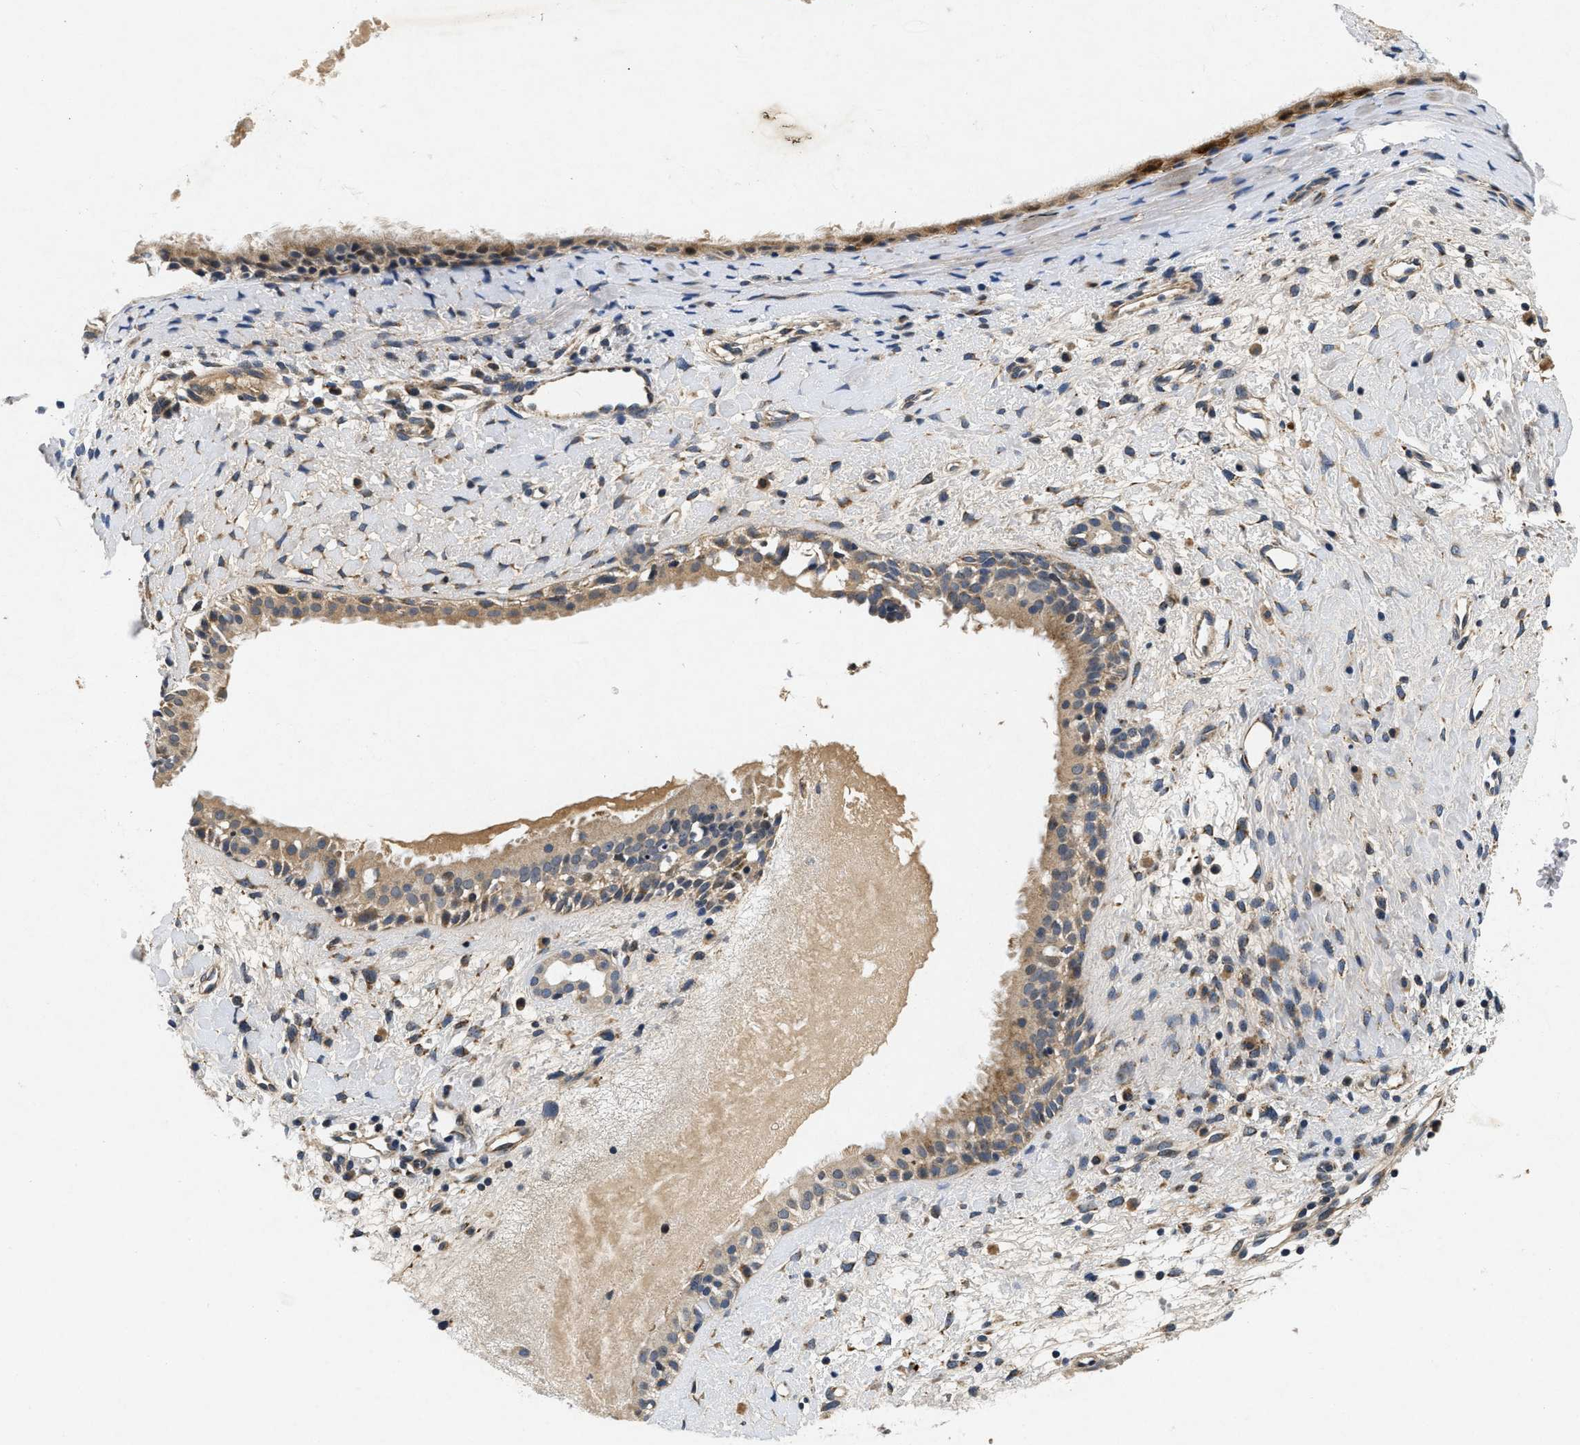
{"staining": {"intensity": "moderate", "quantity": ">75%", "location": "cytoplasmic/membranous"}, "tissue": "nasopharynx", "cell_type": "Respiratory epithelial cells", "image_type": "normal", "snomed": [{"axis": "morphology", "description": "Normal tissue, NOS"}, {"axis": "topography", "description": "Nasopharynx"}], "caption": "Immunohistochemical staining of unremarkable human nasopharynx reveals moderate cytoplasmic/membranous protein expression in approximately >75% of respiratory epithelial cells.", "gene": "PDP1", "patient": {"sex": "male", "age": 22}}